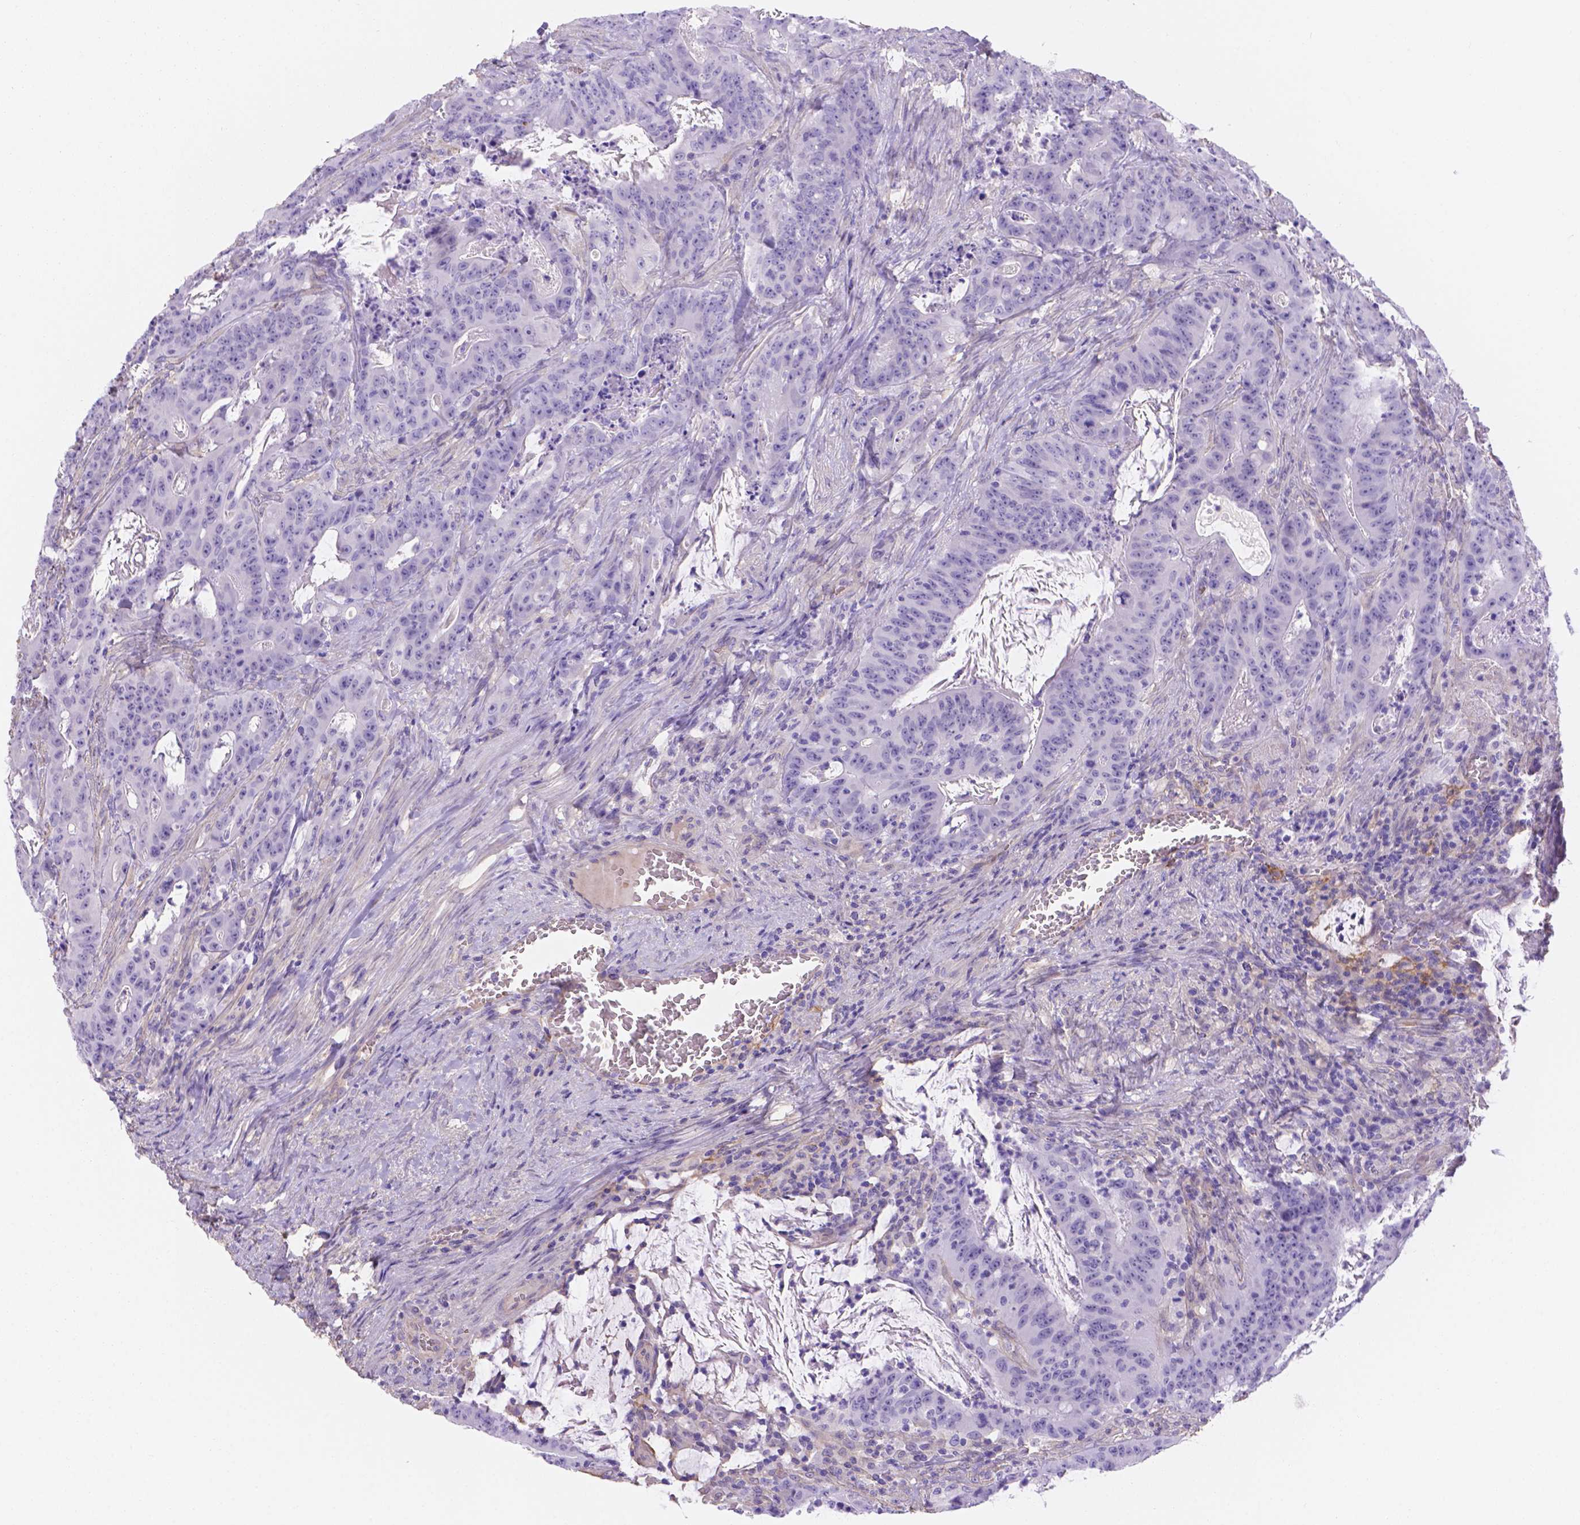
{"staining": {"intensity": "negative", "quantity": "none", "location": "none"}, "tissue": "colorectal cancer", "cell_type": "Tumor cells", "image_type": "cancer", "snomed": [{"axis": "morphology", "description": "Adenocarcinoma, NOS"}, {"axis": "topography", "description": "Colon"}], "caption": "Immunohistochemical staining of human adenocarcinoma (colorectal) reveals no significant expression in tumor cells. (Brightfield microscopy of DAB (3,3'-diaminobenzidine) immunohistochemistry at high magnification).", "gene": "SLC40A1", "patient": {"sex": "male", "age": 33}}